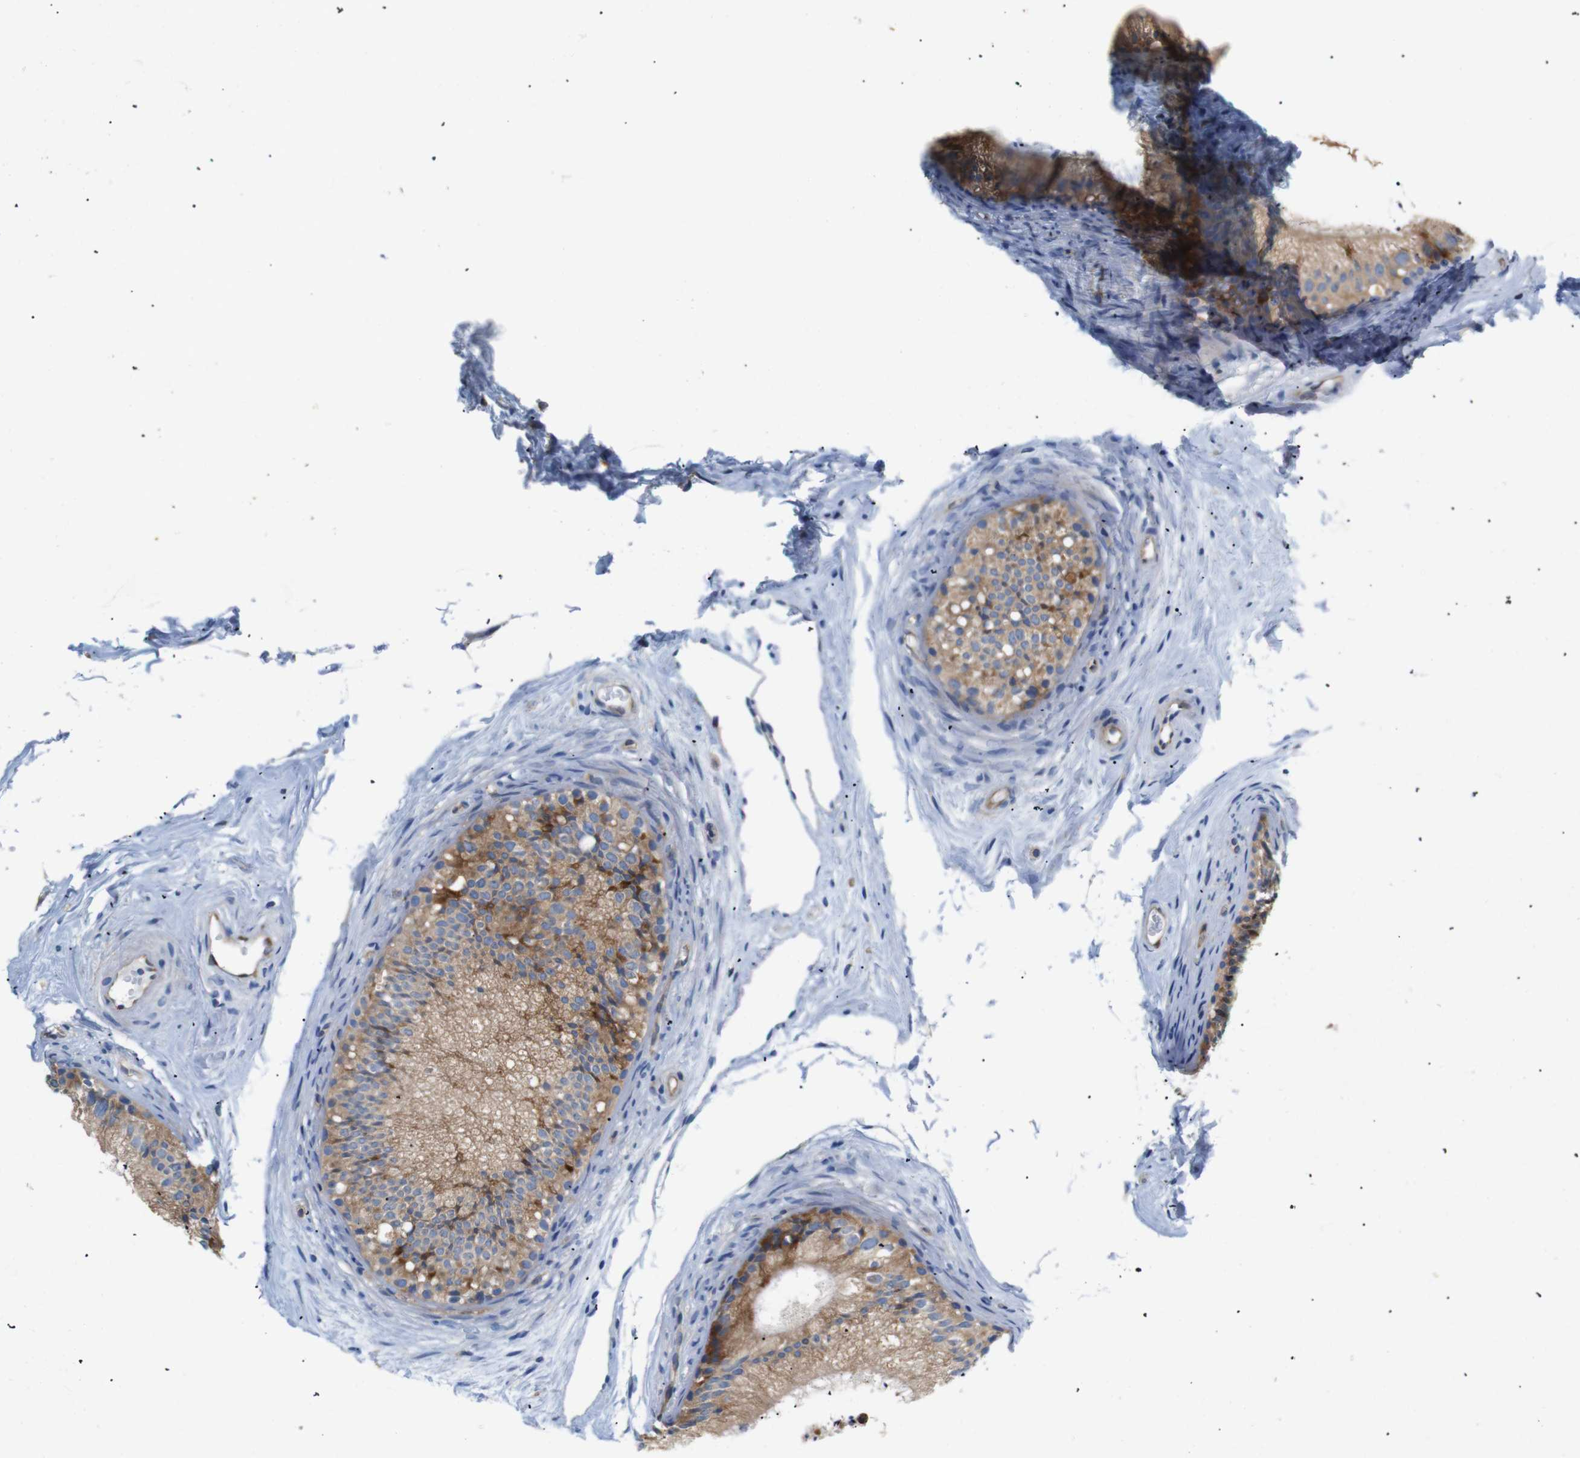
{"staining": {"intensity": "moderate", "quantity": ">75%", "location": "cytoplasmic/membranous"}, "tissue": "epididymis", "cell_type": "Glandular cells", "image_type": "normal", "snomed": [{"axis": "morphology", "description": "Normal tissue, NOS"}, {"axis": "topography", "description": "Epididymis"}], "caption": "Immunohistochemistry of unremarkable epididymis reveals medium levels of moderate cytoplasmic/membranous positivity in approximately >75% of glandular cells.", "gene": "UBE2G2", "patient": {"sex": "male", "age": 56}}